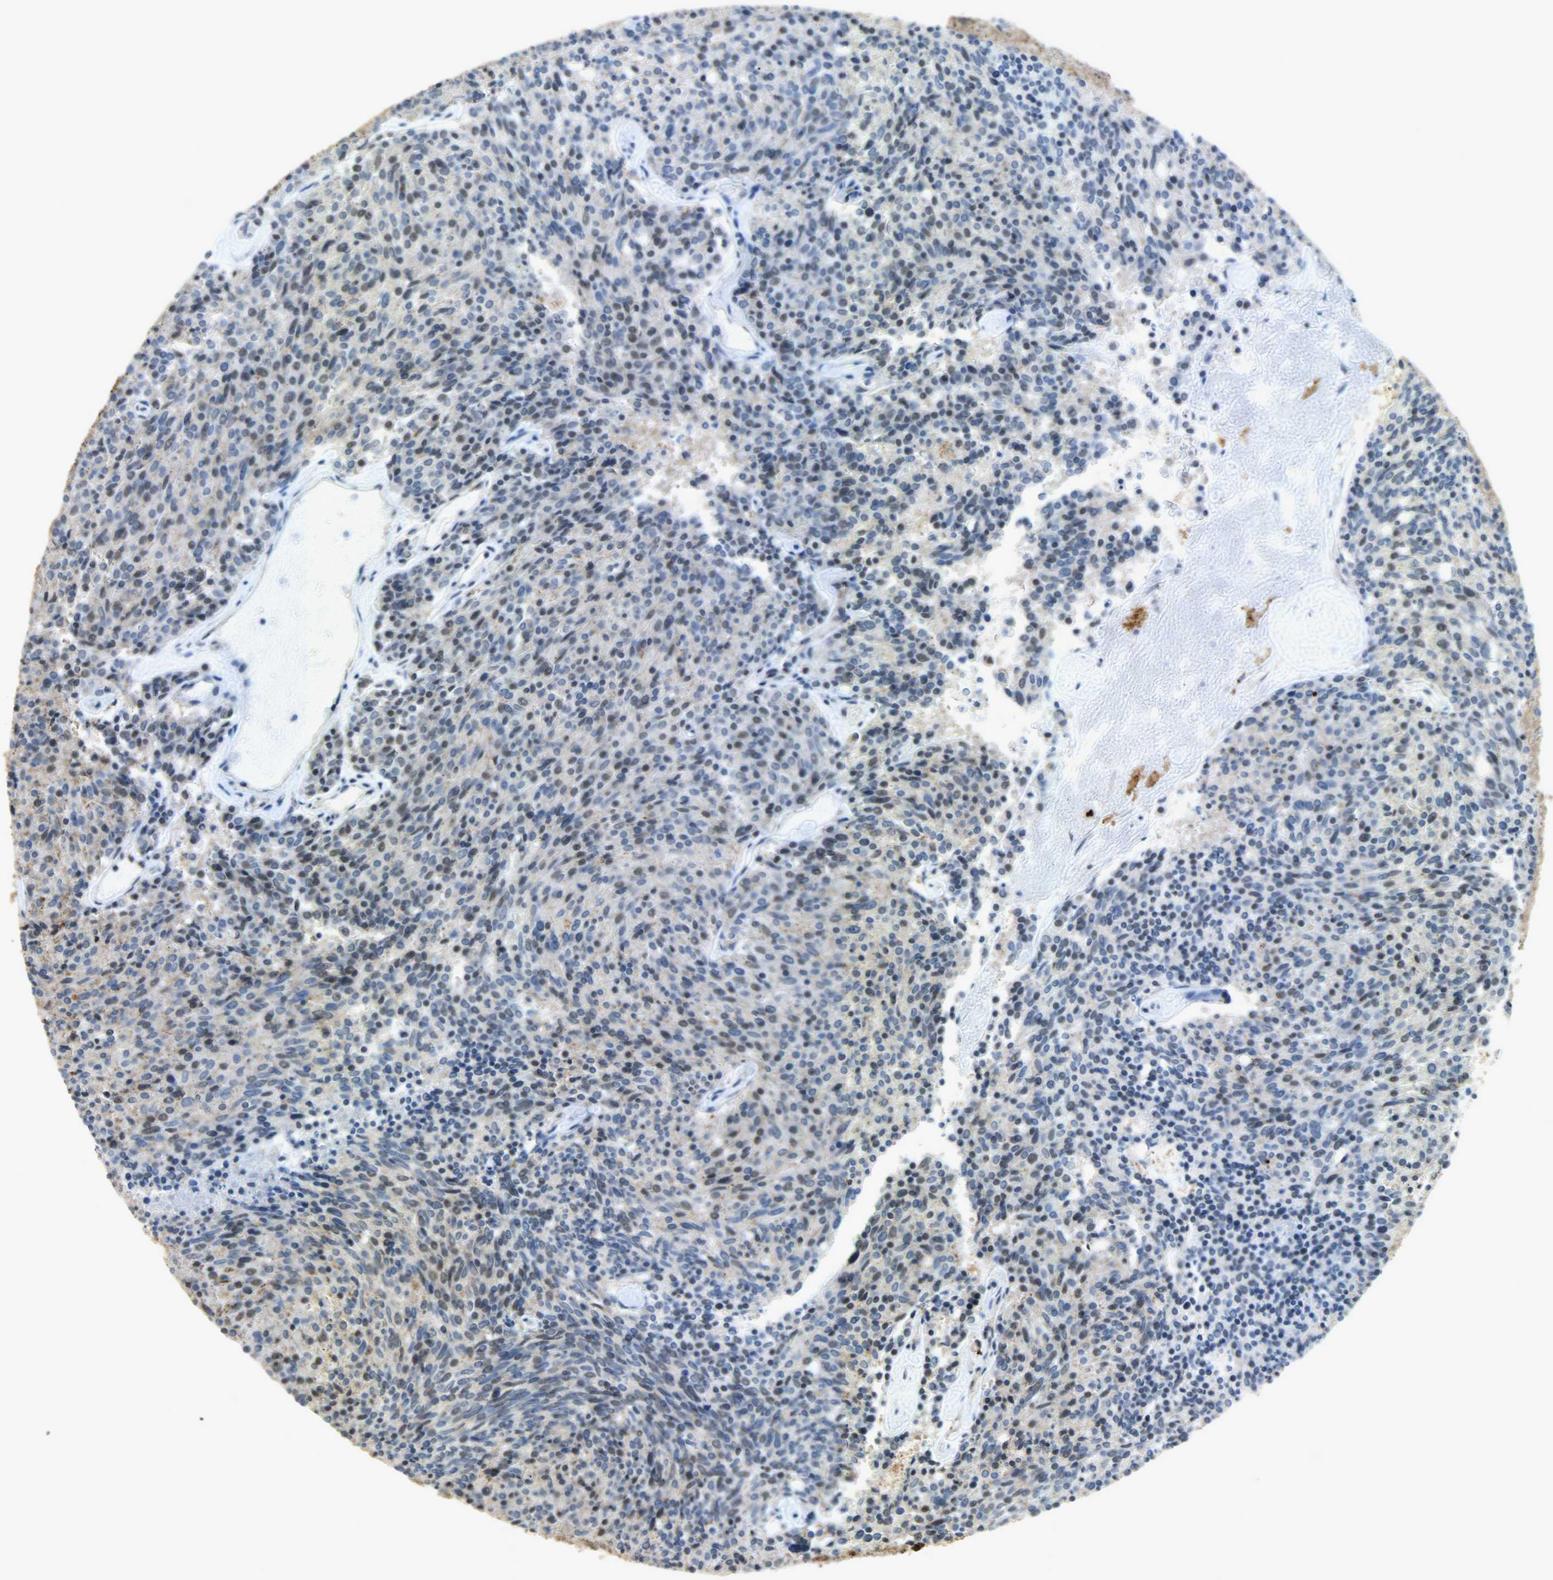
{"staining": {"intensity": "weak", "quantity": "25%-75%", "location": "cytoplasmic/membranous"}, "tissue": "carcinoid", "cell_type": "Tumor cells", "image_type": "cancer", "snomed": [{"axis": "morphology", "description": "Carcinoid, malignant, NOS"}, {"axis": "topography", "description": "Pancreas"}], "caption": "Brown immunohistochemical staining in carcinoid demonstrates weak cytoplasmic/membranous positivity in about 25%-75% of tumor cells. (Stains: DAB in brown, nuclei in blue, Microscopy: brightfield microscopy at high magnification).", "gene": "GIT2", "patient": {"sex": "female", "age": 54}}